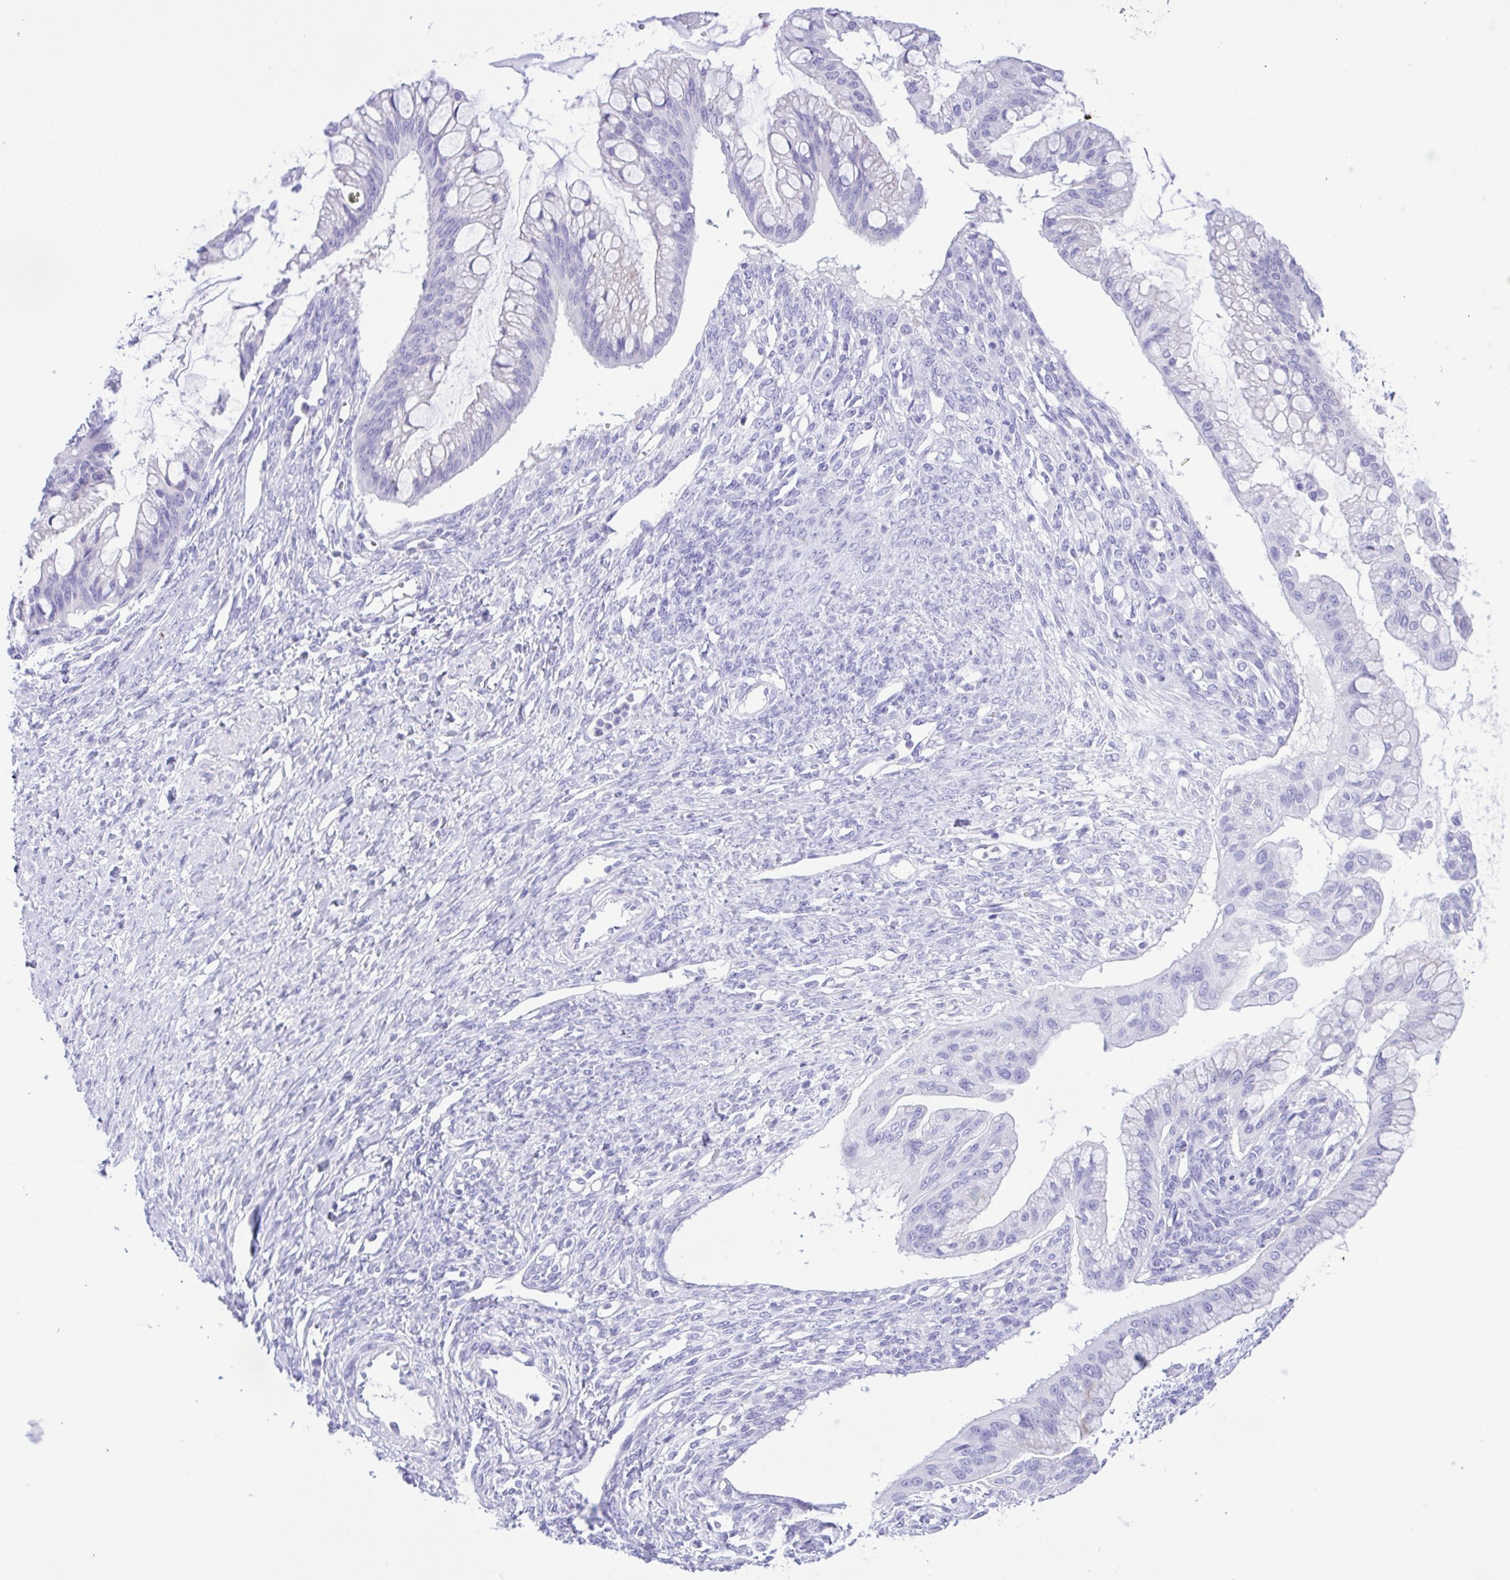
{"staining": {"intensity": "negative", "quantity": "none", "location": "none"}, "tissue": "ovarian cancer", "cell_type": "Tumor cells", "image_type": "cancer", "snomed": [{"axis": "morphology", "description": "Cystadenocarcinoma, mucinous, NOS"}, {"axis": "topography", "description": "Ovary"}], "caption": "Ovarian cancer stained for a protein using IHC reveals no staining tumor cells.", "gene": "GPR17", "patient": {"sex": "female", "age": 73}}